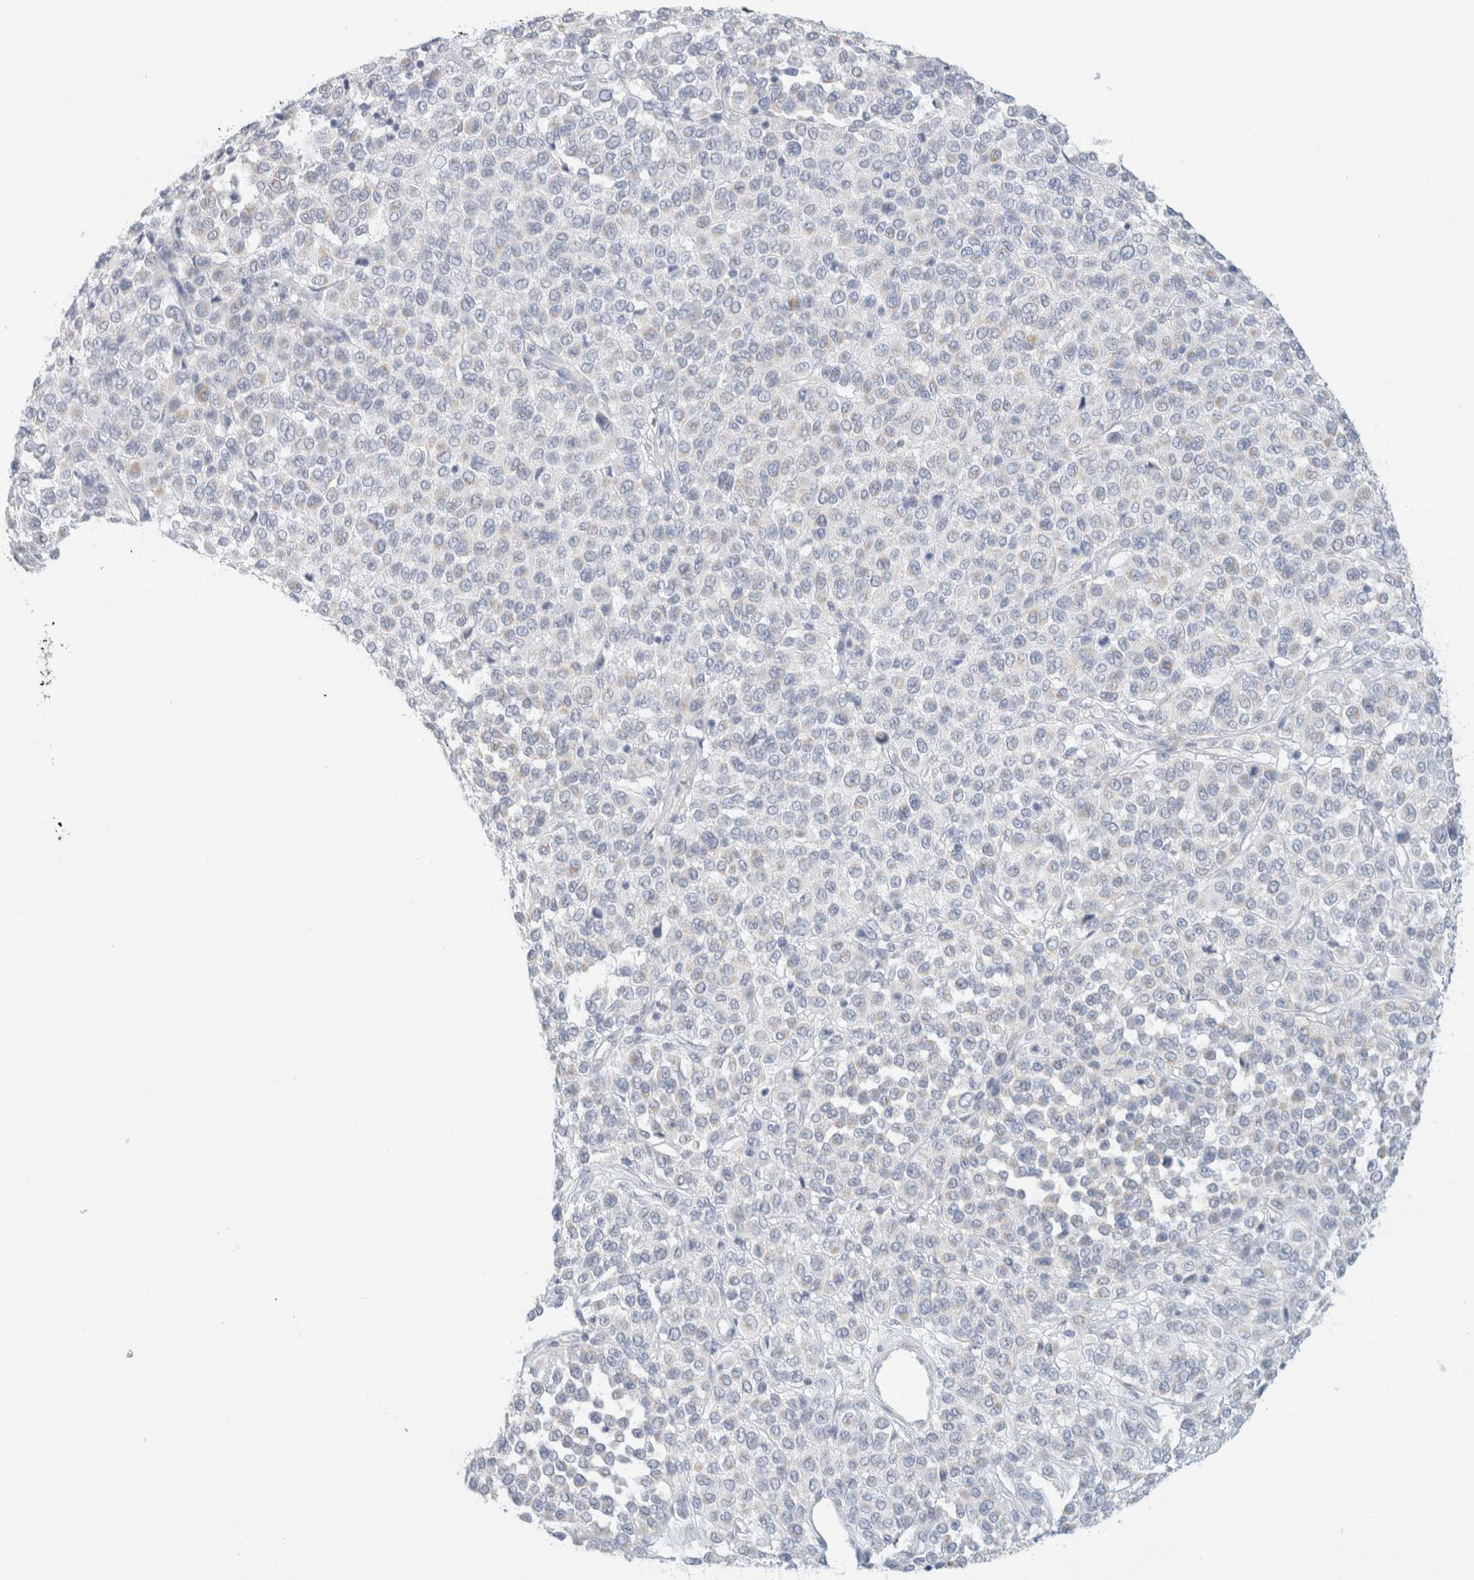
{"staining": {"intensity": "negative", "quantity": "none", "location": "none"}, "tissue": "melanoma", "cell_type": "Tumor cells", "image_type": "cancer", "snomed": [{"axis": "morphology", "description": "Malignant melanoma, Metastatic site"}, {"axis": "topography", "description": "Pancreas"}], "caption": "A histopathology image of human melanoma is negative for staining in tumor cells.", "gene": "HEXD", "patient": {"sex": "female", "age": 30}}